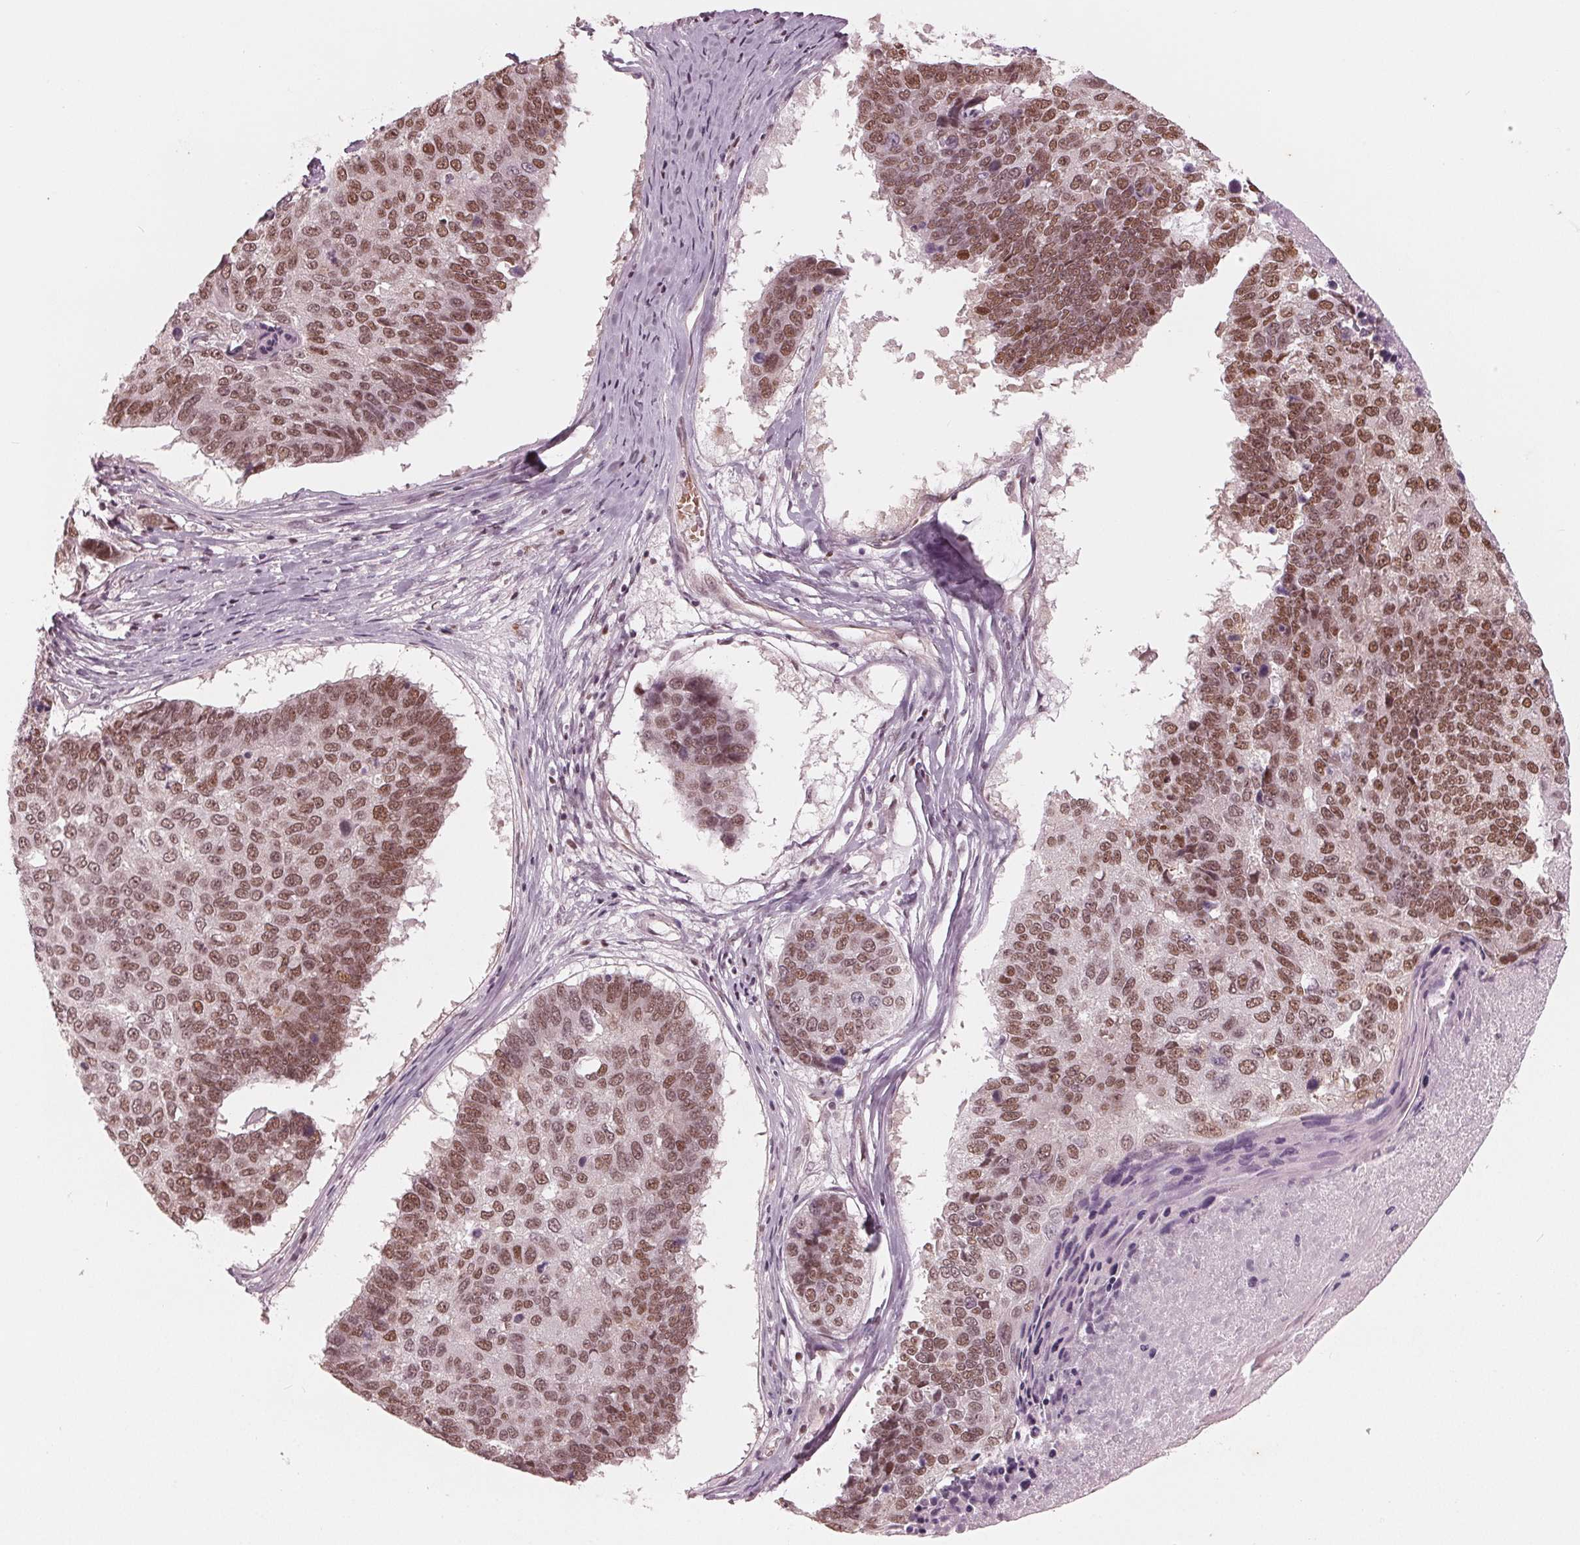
{"staining": {"intensity": "moderate", "quantity": ">75%", "location": "nuclear"}, "tissue": "lung cancer", "cell_type": "Tumor cells", "image_type": "cancer", "snomed": [{"axis": "morphology", "description": "Squamous cell carcinoma, NOS"}, {"axis": "topography", "description": "Lung"}], "caption": "High-magnification brightfield microscopy of lung cancer stained with DAB (brown) and counterstained with hematoxylin (blue). tumor cells exhibit moderate nuclear staining is appreciated in about>75% of cells. Using DAB (brown) and hematoxylin (blue) stains, captured at high magnification using brightfield microscopy.", "gene": "DNMT3L", "patient": {"sex": "male", "age": 73}}